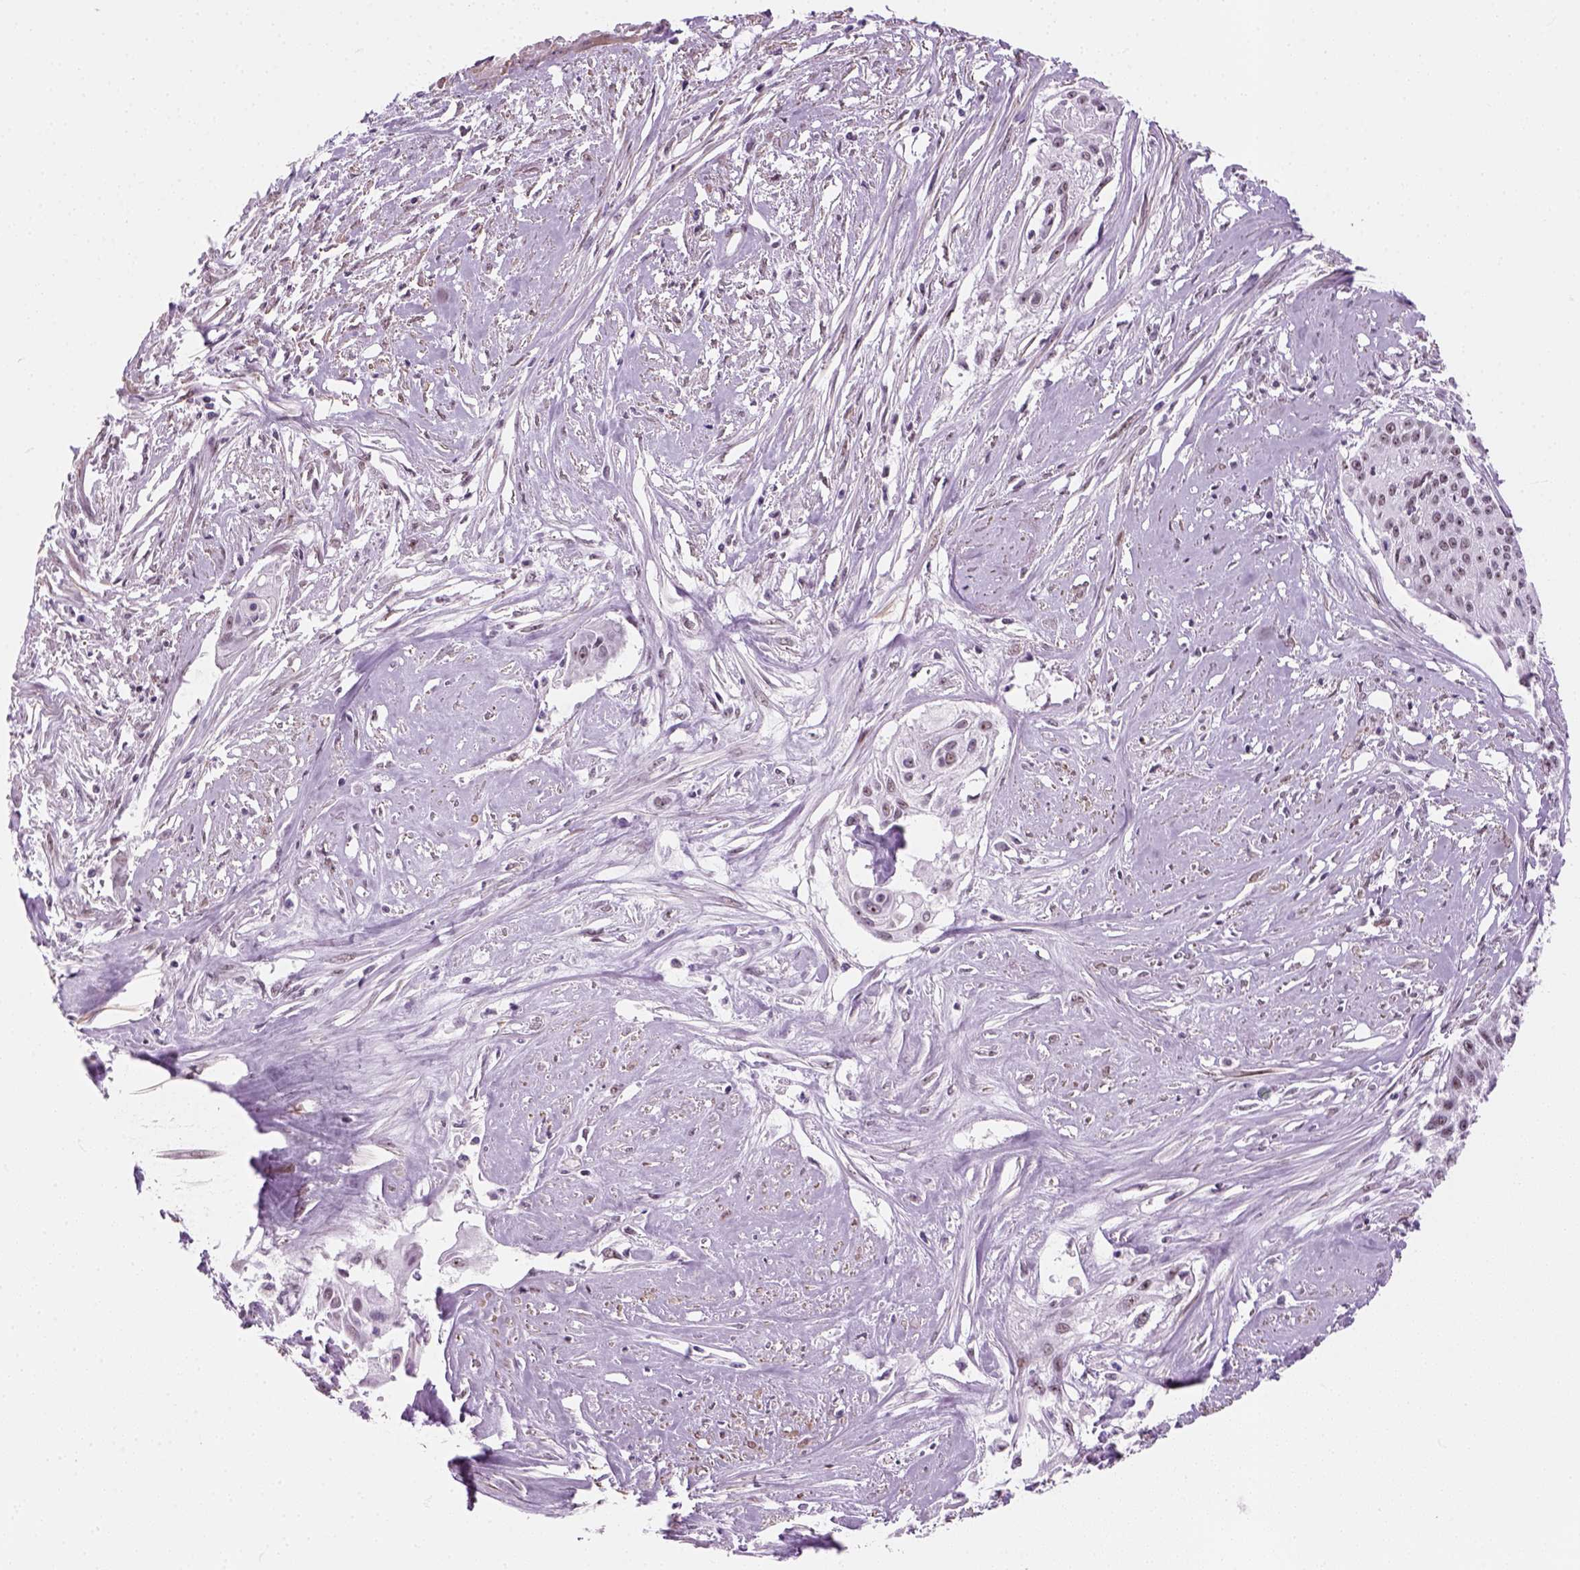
{"staining": {"intensity": "negative", "quantity": "none", "location": "none"}, "tissue": "cervical cancer", "cell_type": "Tumor cells", "image_type": "cancer", "snomed": [{"axis": "morphology", "description": "Squamous cell carcinoma, NOS"}, {"axis": "topography", "description": "Cervix"}], "caption": "Immunohistochemistry (IHC) photomicrograph of squamous cell carcinoma (cervical) stained for a protein (brown), which demonstrates no expression in tumor cells.", "gene": "ZNF865", "patient": {"sex": "female", "age": 49}}